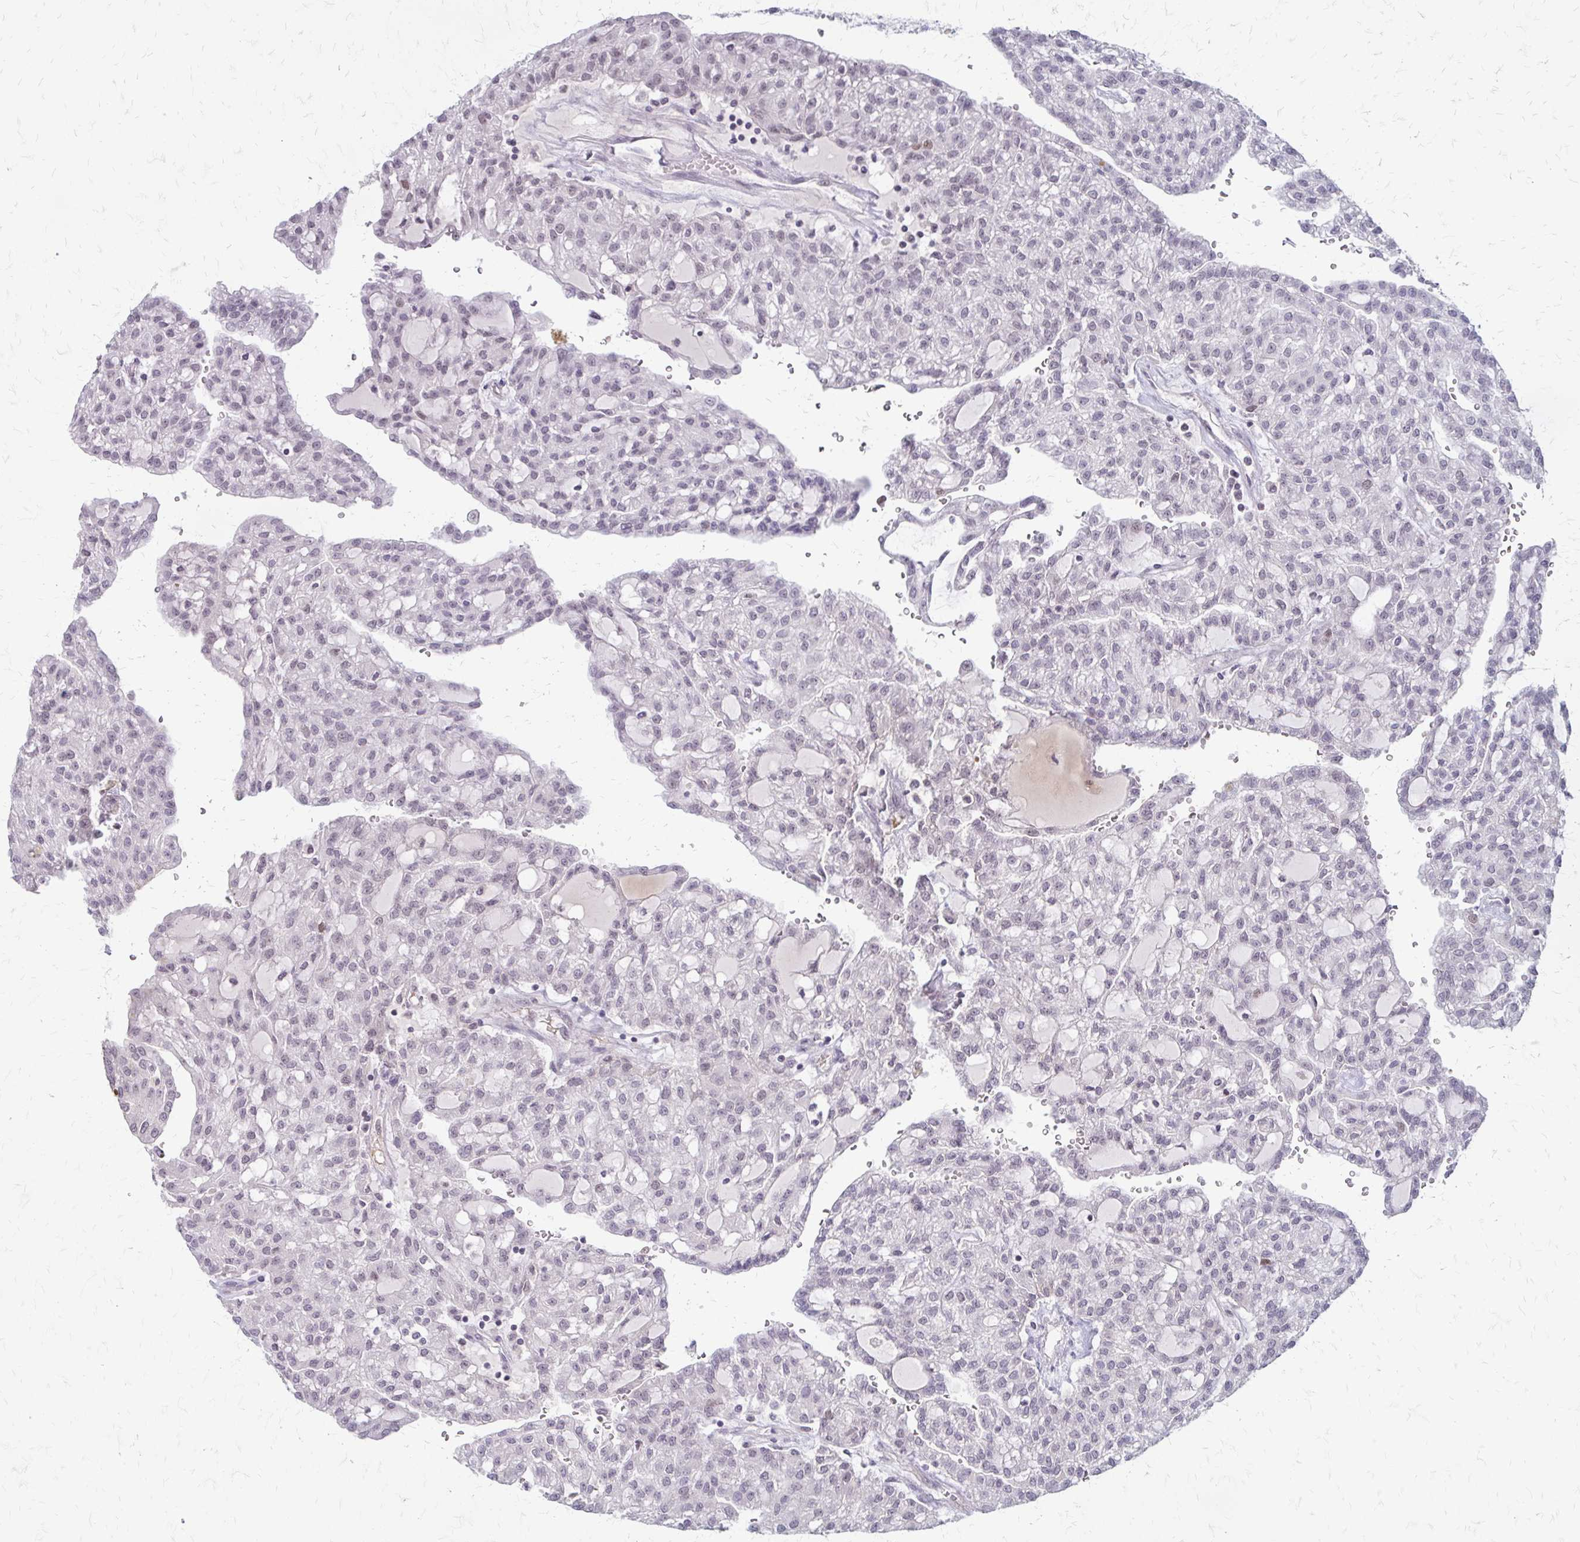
{"staining": {"intensity": "negative", "quantity": "none", "location": "none"}, "tissue": "renal cancer", "cell_type": "Tumor cells", "image_type": "cancer", "snomed": [{"axis": "morphology", "description": "Adenocarcinoma, NOS"}, {"axis": "topography", "description": "Kidney"}], "caption": "An immunohistochemistry (IHC) micrograph of adenocarcinoma (renal) is shown. There is no staining in tumor cells of adenocarcinoma (renal). The staining is performed using DAB brown chromogen with nuclei counter-stained in using hematoxylin.", "gene": "EED", "patient": {"sex": "male", "age": 63}}